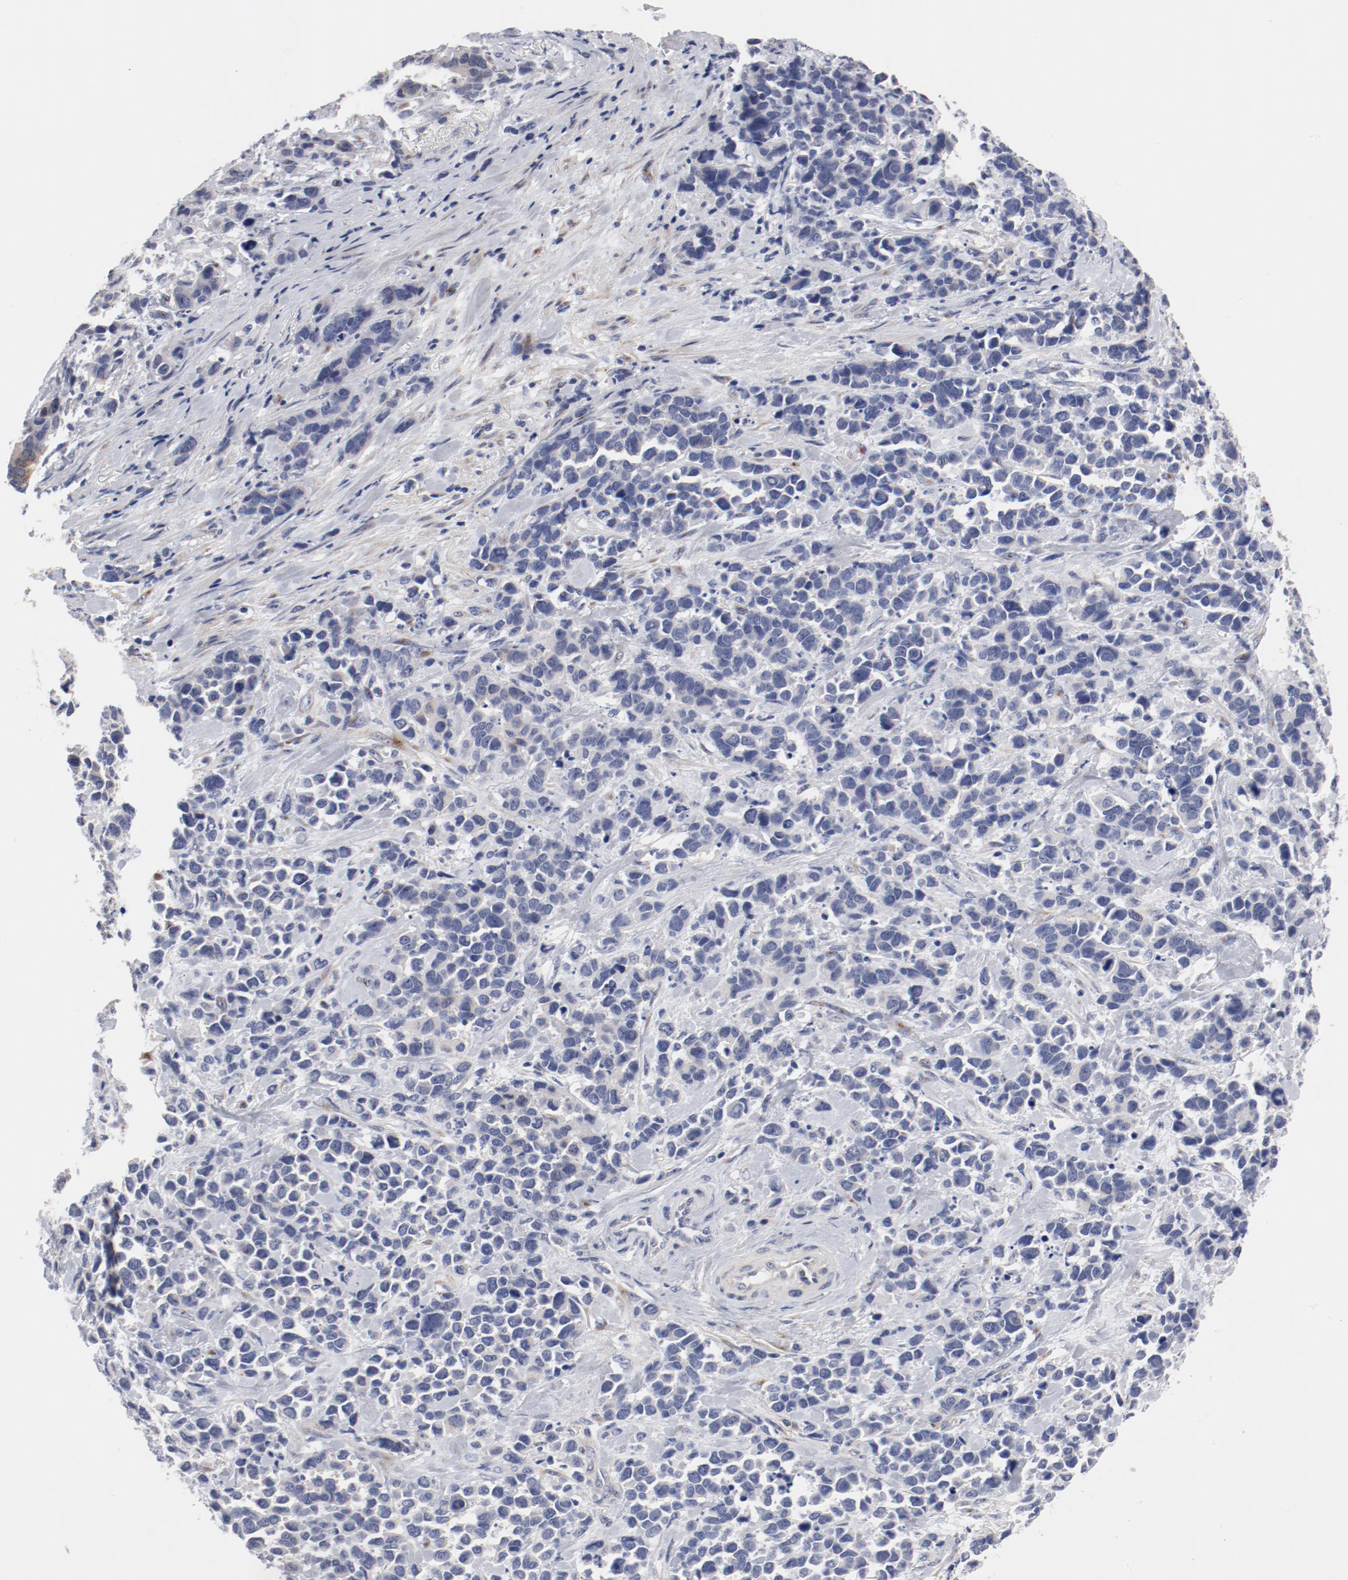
{"staining": {"intensity": "negative", "quantity": "none", "location": "none"}, "tissue": "stomach cancer", "cell_type": "Tumor cells", "image_type": "cancer", "snomed": [{"axis": "morphology", "description": "Adenocarcinoma, NOS"}, {"axis": "topography", "description": "Stomach, upper"}], "caption": "Human stomach adenocarcinoma stained for a protein using immunohistochemistry reveals no expression in tumor cells.", "gene": "GPR143", "patient": {"sex": "male", "age": 71}}